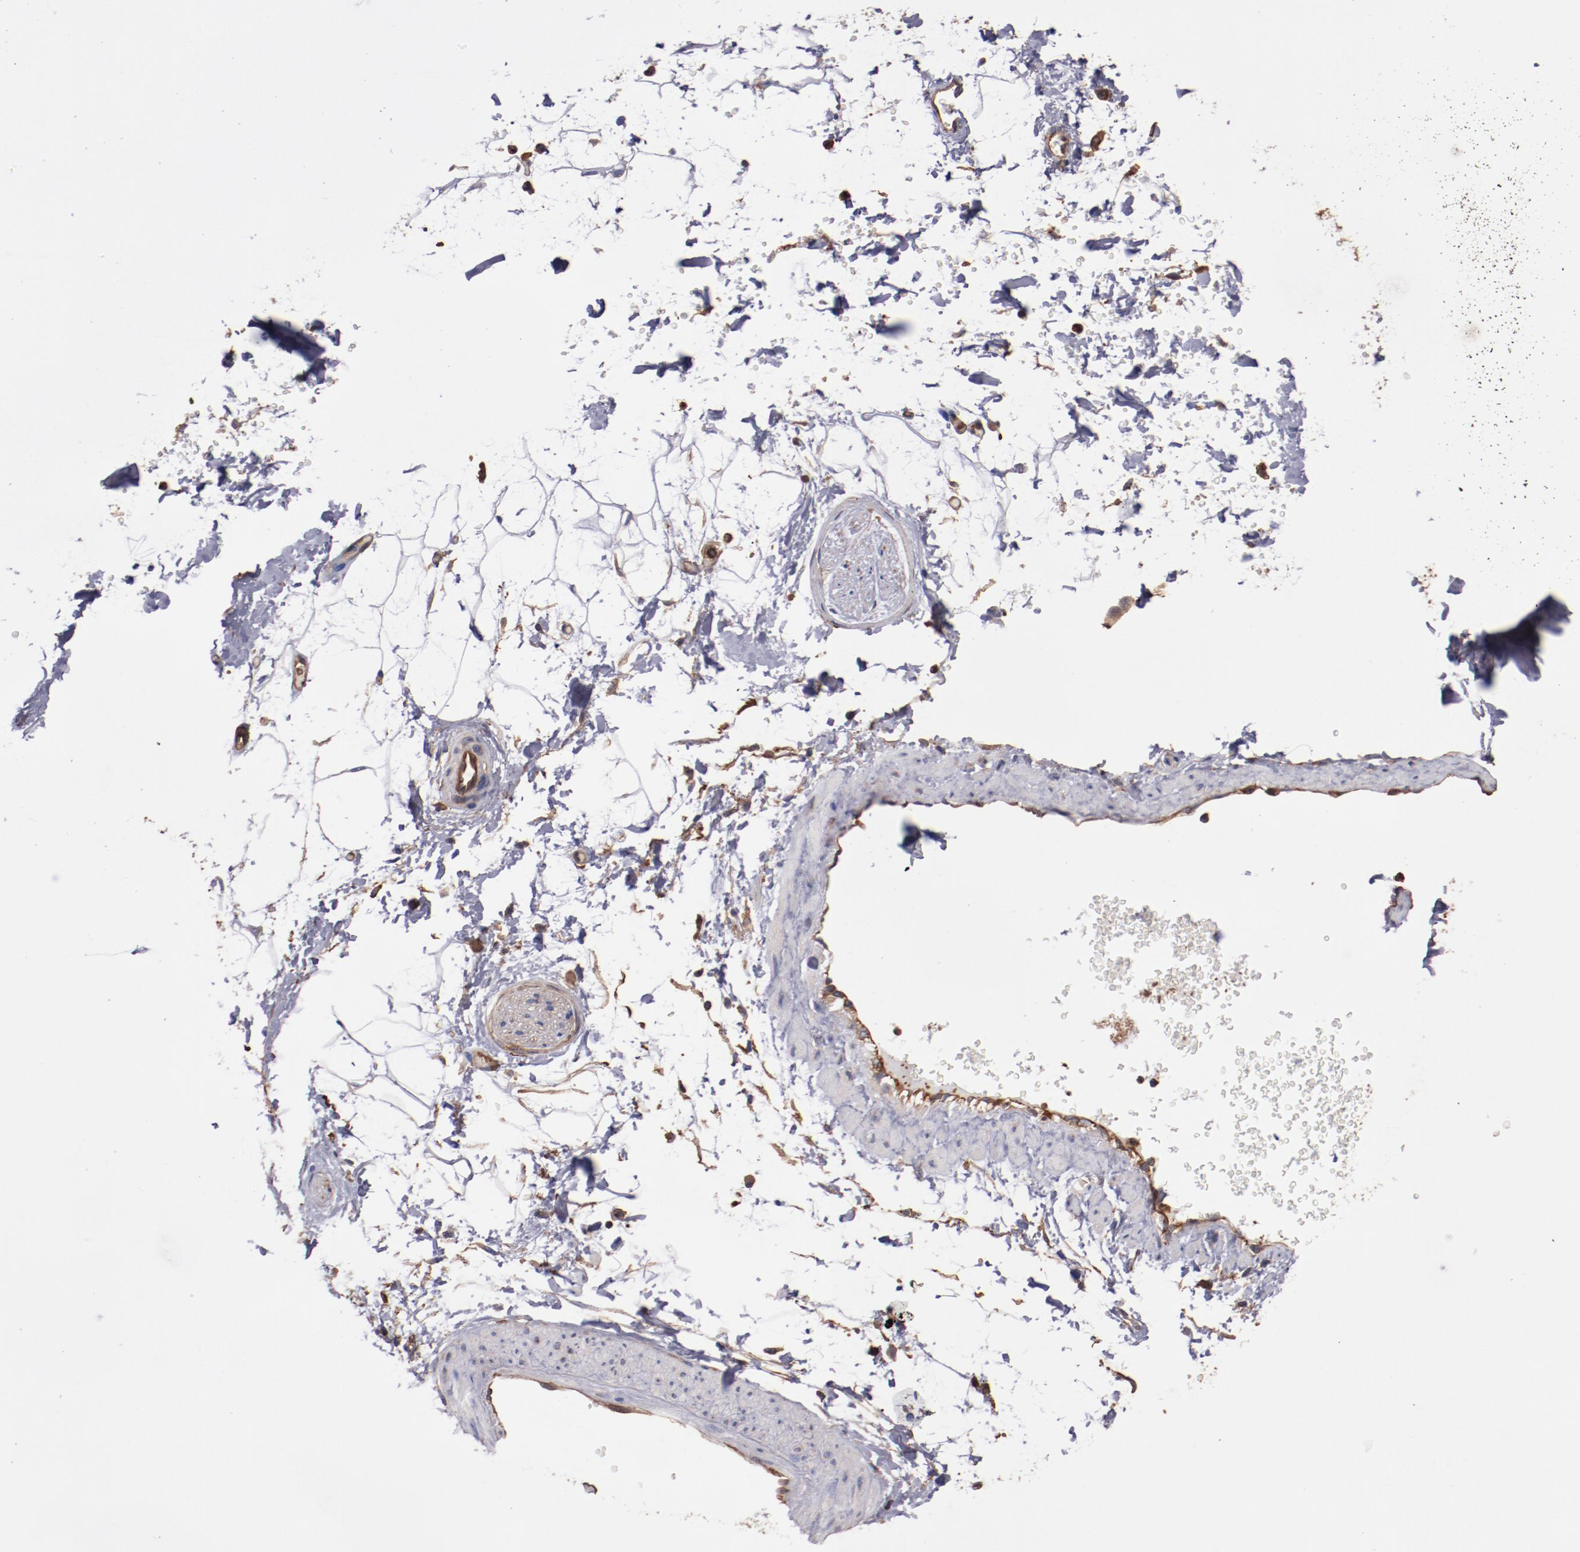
{"staining": {"intensity": "moderate", "quantity": "<25%", "location": "cytoplasmic/membranous"}, "tissue": "adipose tissue", "cell_type": "Adipocytes", "image_type": "normal", "snomed": [{"axis": "morphology", "description": "Normal tissue, NOS"}, {"axis": "topography", "description": "Soft tissue"}], "caption": "This is an image of immunohistochemistry (IHC) staining of benign adipose tissue, which shows moderate positivity in the cytoplasmic/membranous of adipocytes.", "gene": "TMOD3", "patient": {"sex": "male", "age": 72}}